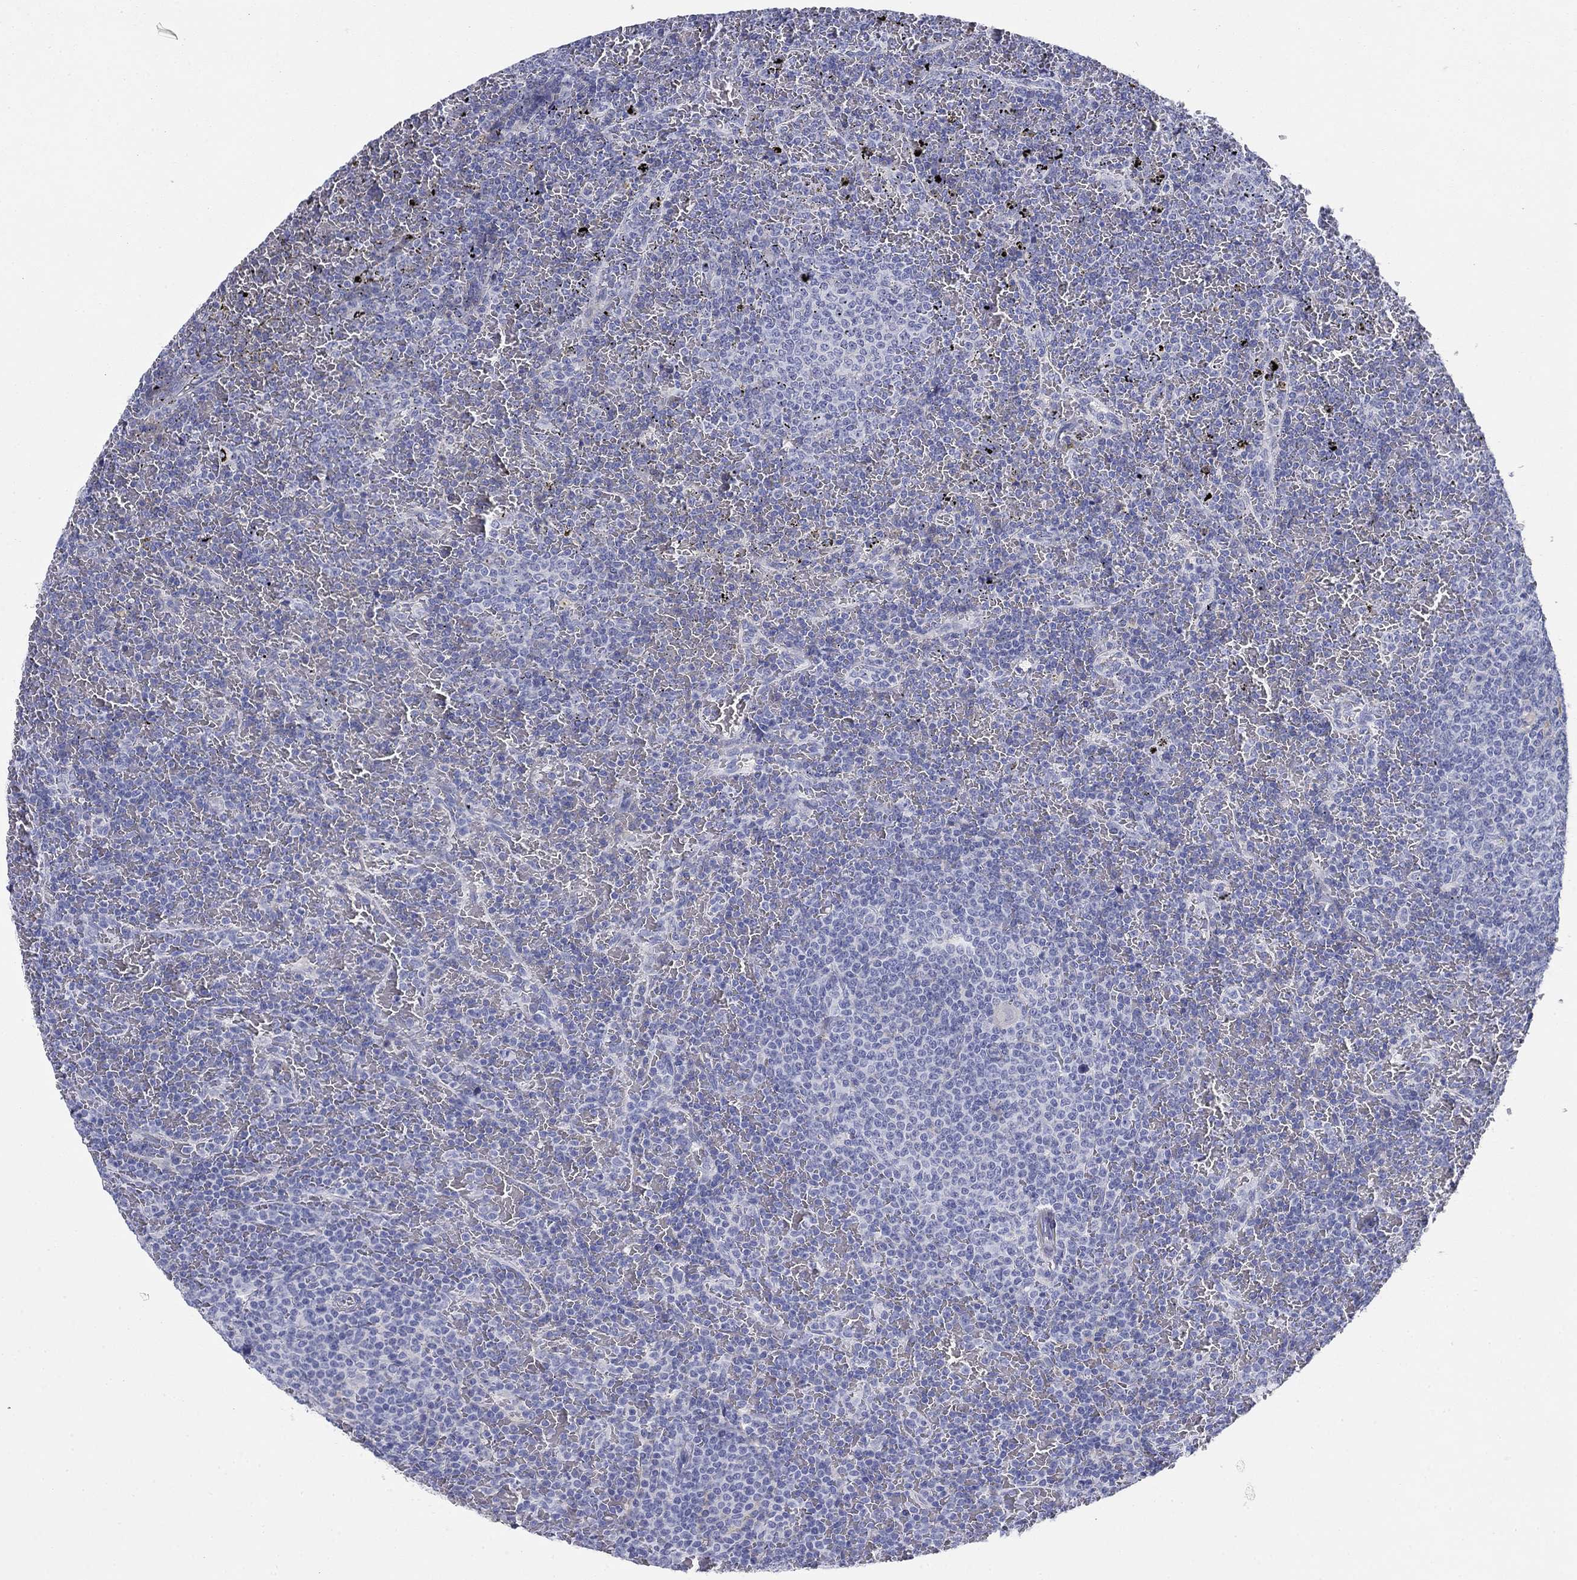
{"staining": {"intensity": "negative", "quantity": "none", "location": "none"}, "tissue": "lymphoma", "cell_type": "Tumor cells", "image_type": "cancer", "snomed": [{"axis": "morphology", "description": "Malignant lymphoma, non-Hodgkin's type, Low grade"}, {"axis": "topography", "description": "Spleen"}], "caption": "The photomicrograph displays no staining of tumor cells in lymphoma. (DAB immunohistochemistry (IHC) visualized using brightfield microscopy, high magnification).", "gene": "GPC1", "patient": {"sex": "female", "age": 77}}